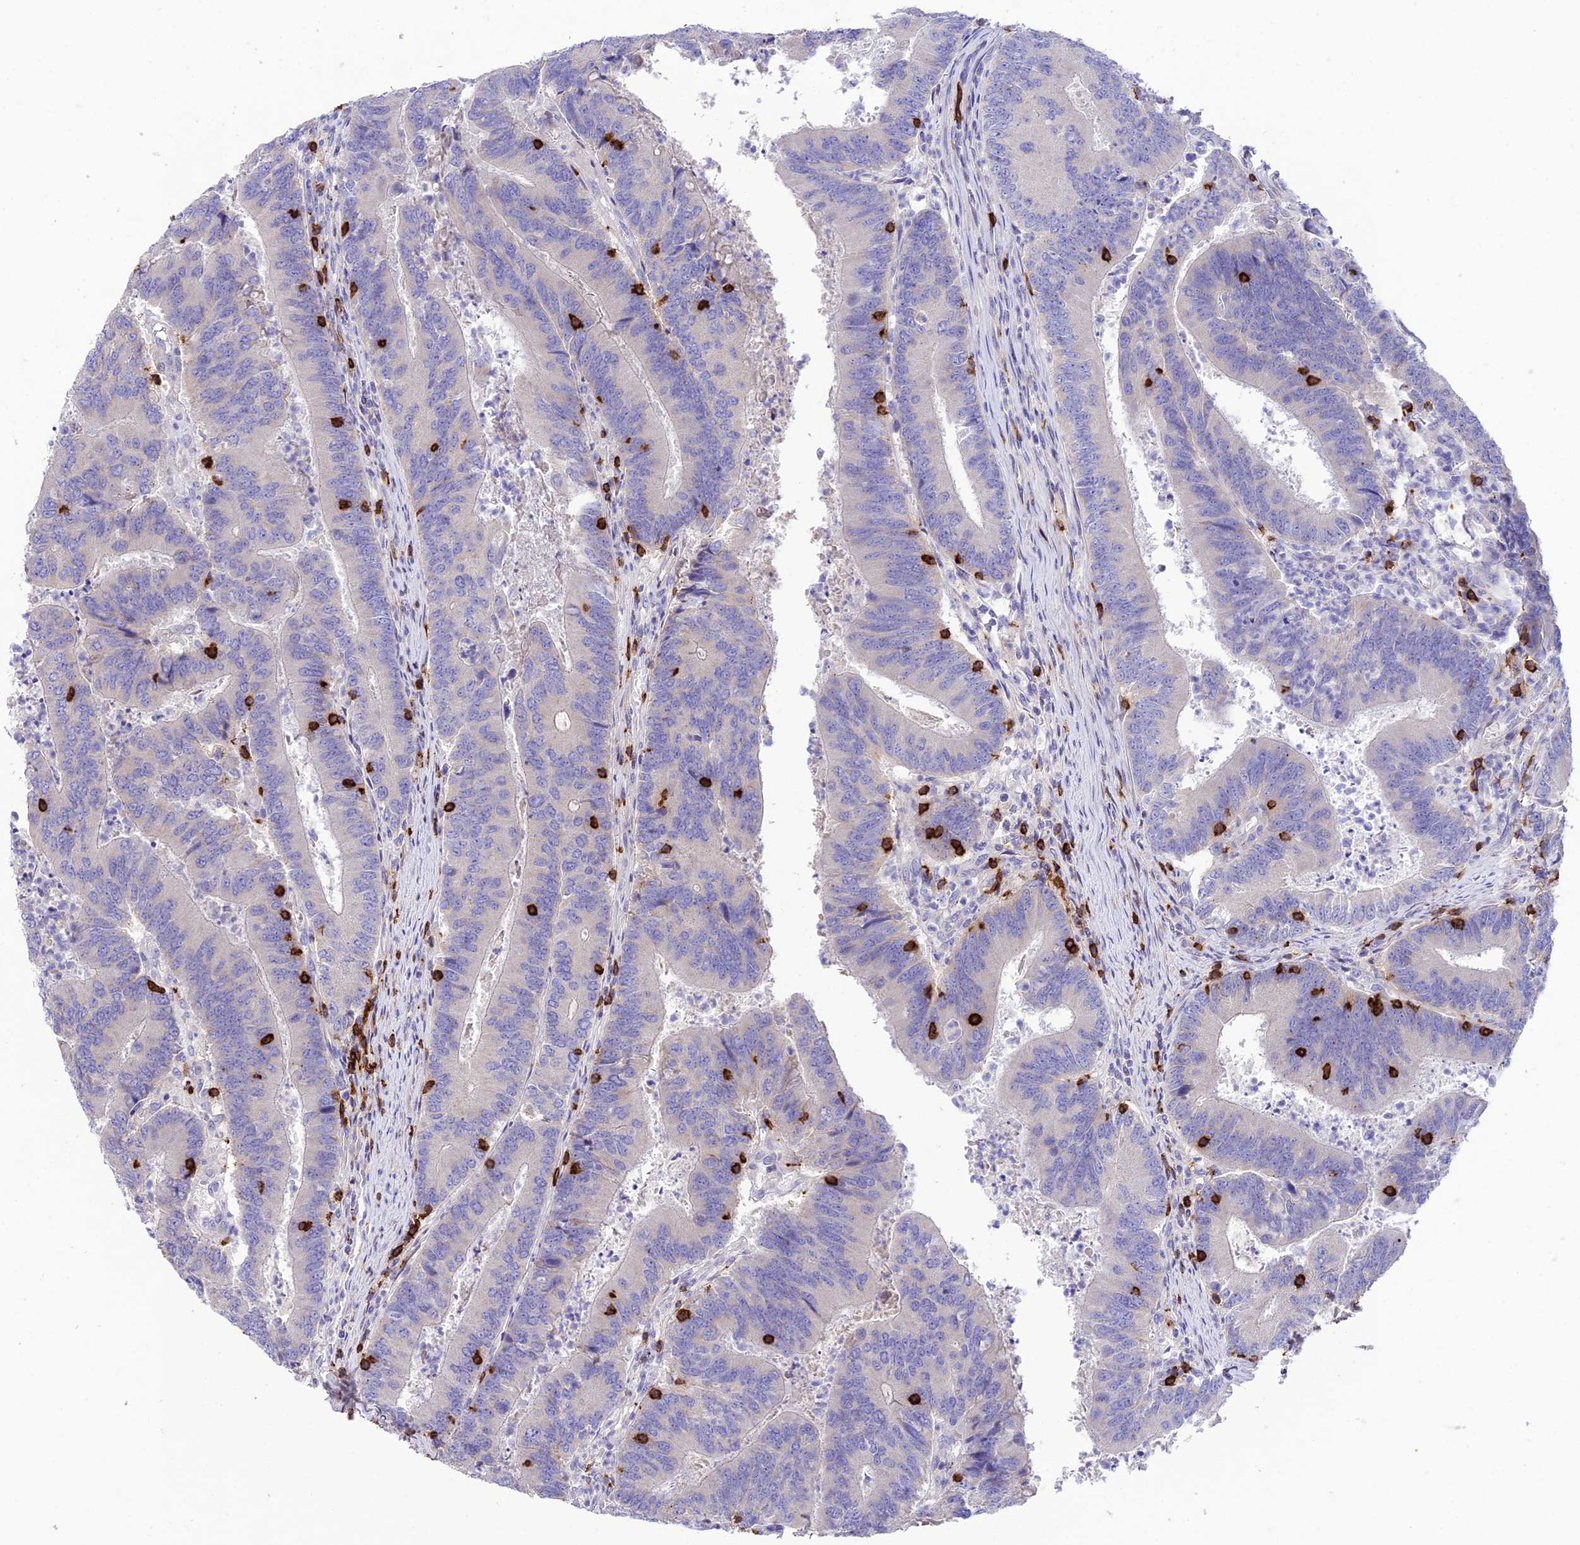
{"staining": {"intensity": "negative", "quantity": "none", "location": "none"}, "tissue": "colorectal cancer", "cell_type": "Tumor cells", "image_type": "cancer", "snomed": [{"axis": "morphology", "description": "Adenocarcinoma, NOS"}, {"axis": "topography", "description": "Colon"}], "caption": "Adenocarcinoma (colorectal) was stained to show a protein in brown. There is no significant staining in tumor cells.", "gene": "PTPRCAP", "patient": {"sex": "female", "age": 67}}